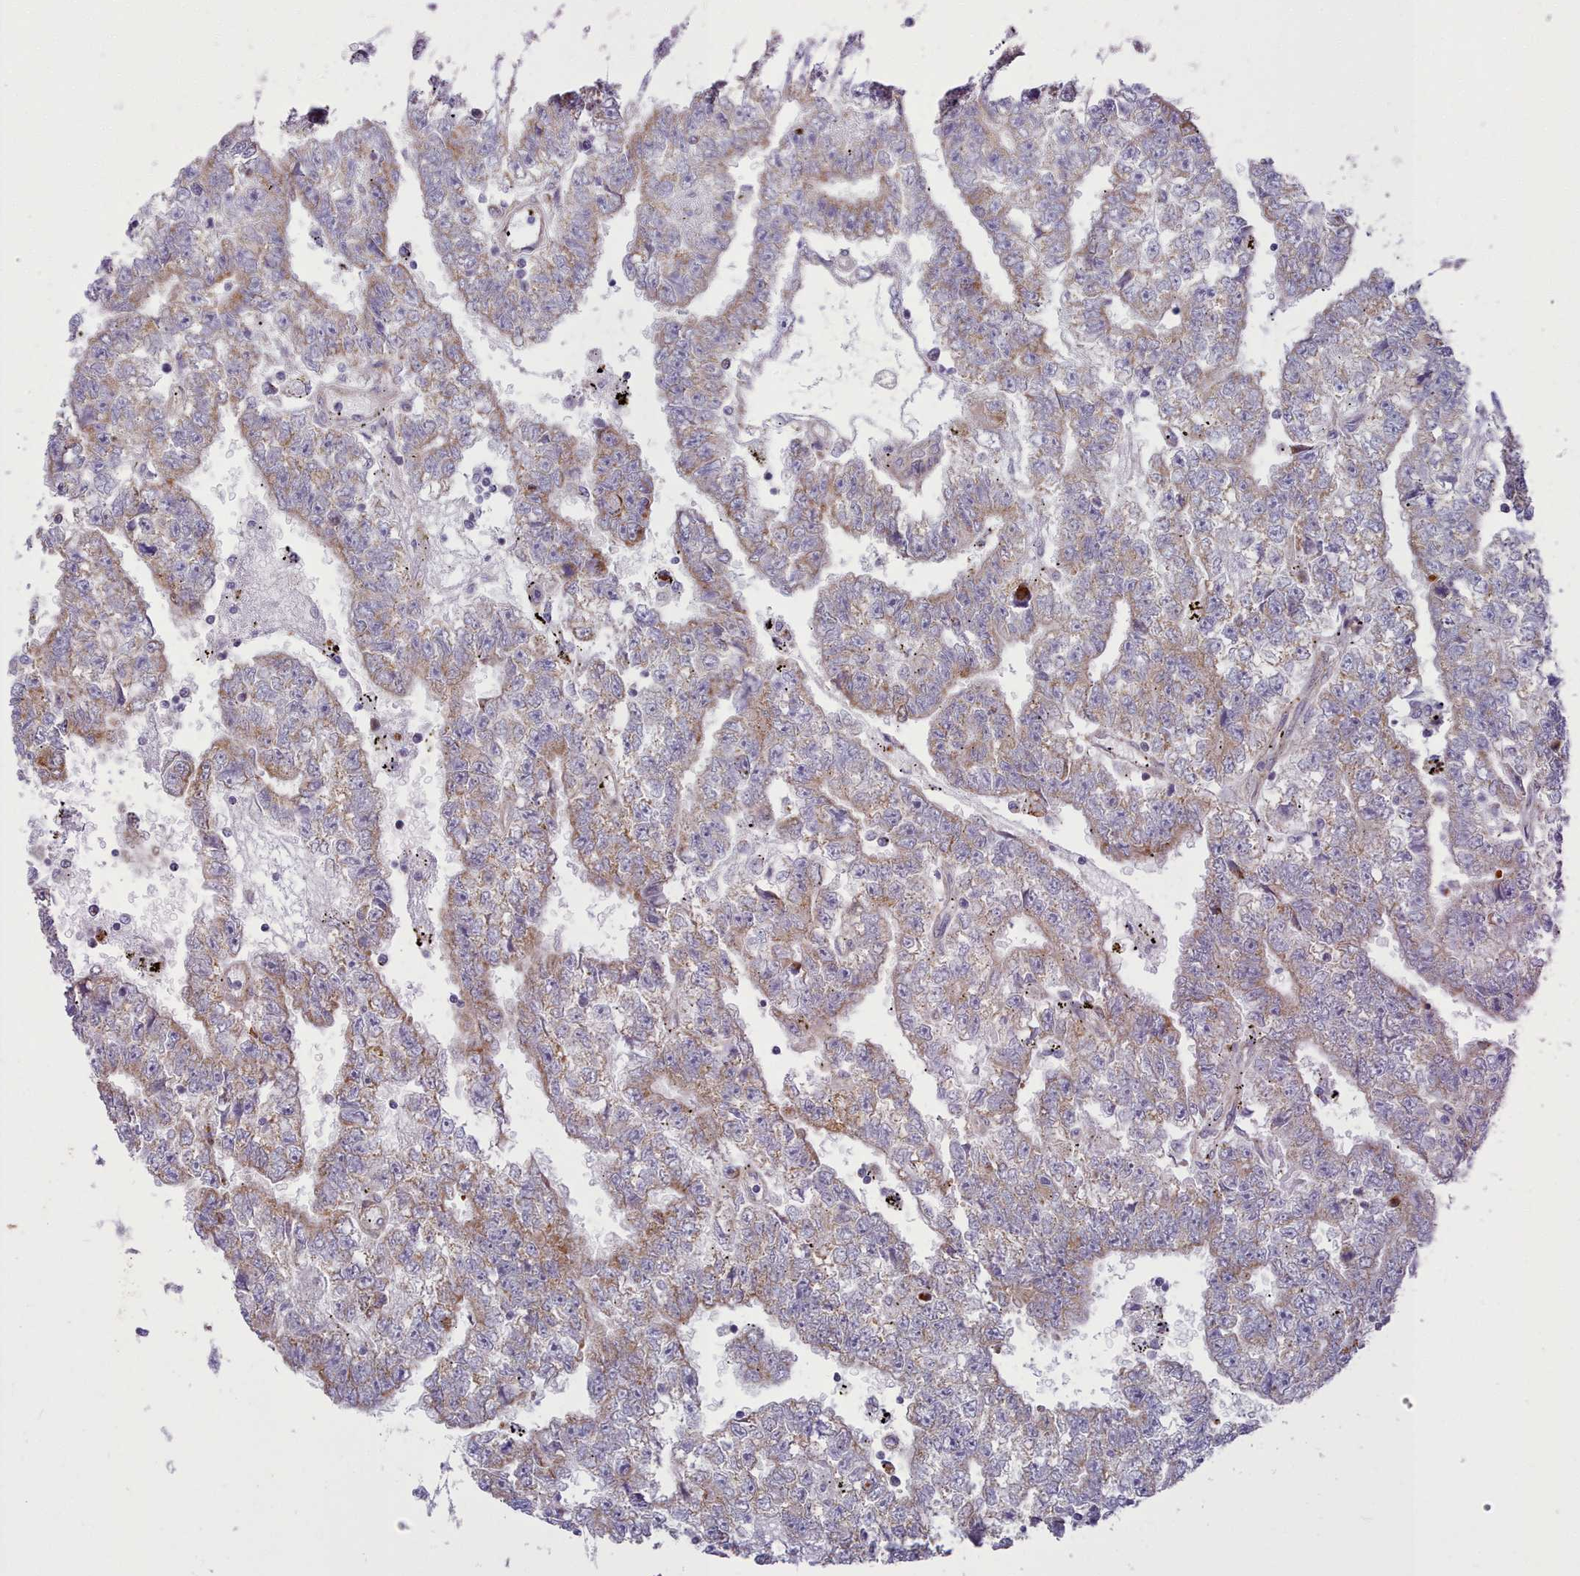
{"staining": {"intensity": "moderate", "quantity": ">75%", "location": "cytoplasmic/membranous"}, "tissue": "testis cancer", "cell_type": "Tumor cells", "image_type": "cancer", "snomed": [{"axis": "morphology", "description": "Carcinoma, Embryonal, NOS"}, {"axis": "topography", "description": "Testis"}], "caption": "This histopathology image demonstrates embryonal carcinoma (testis) stained with IHC to label a protein in brown. The cytoplasmic/membranous of tumor cells show moderate positivity for the protein. Nuclei are counter-stained blue.", "gene": "MRPL21", "patient": {"sex": "male", "age": 25}}